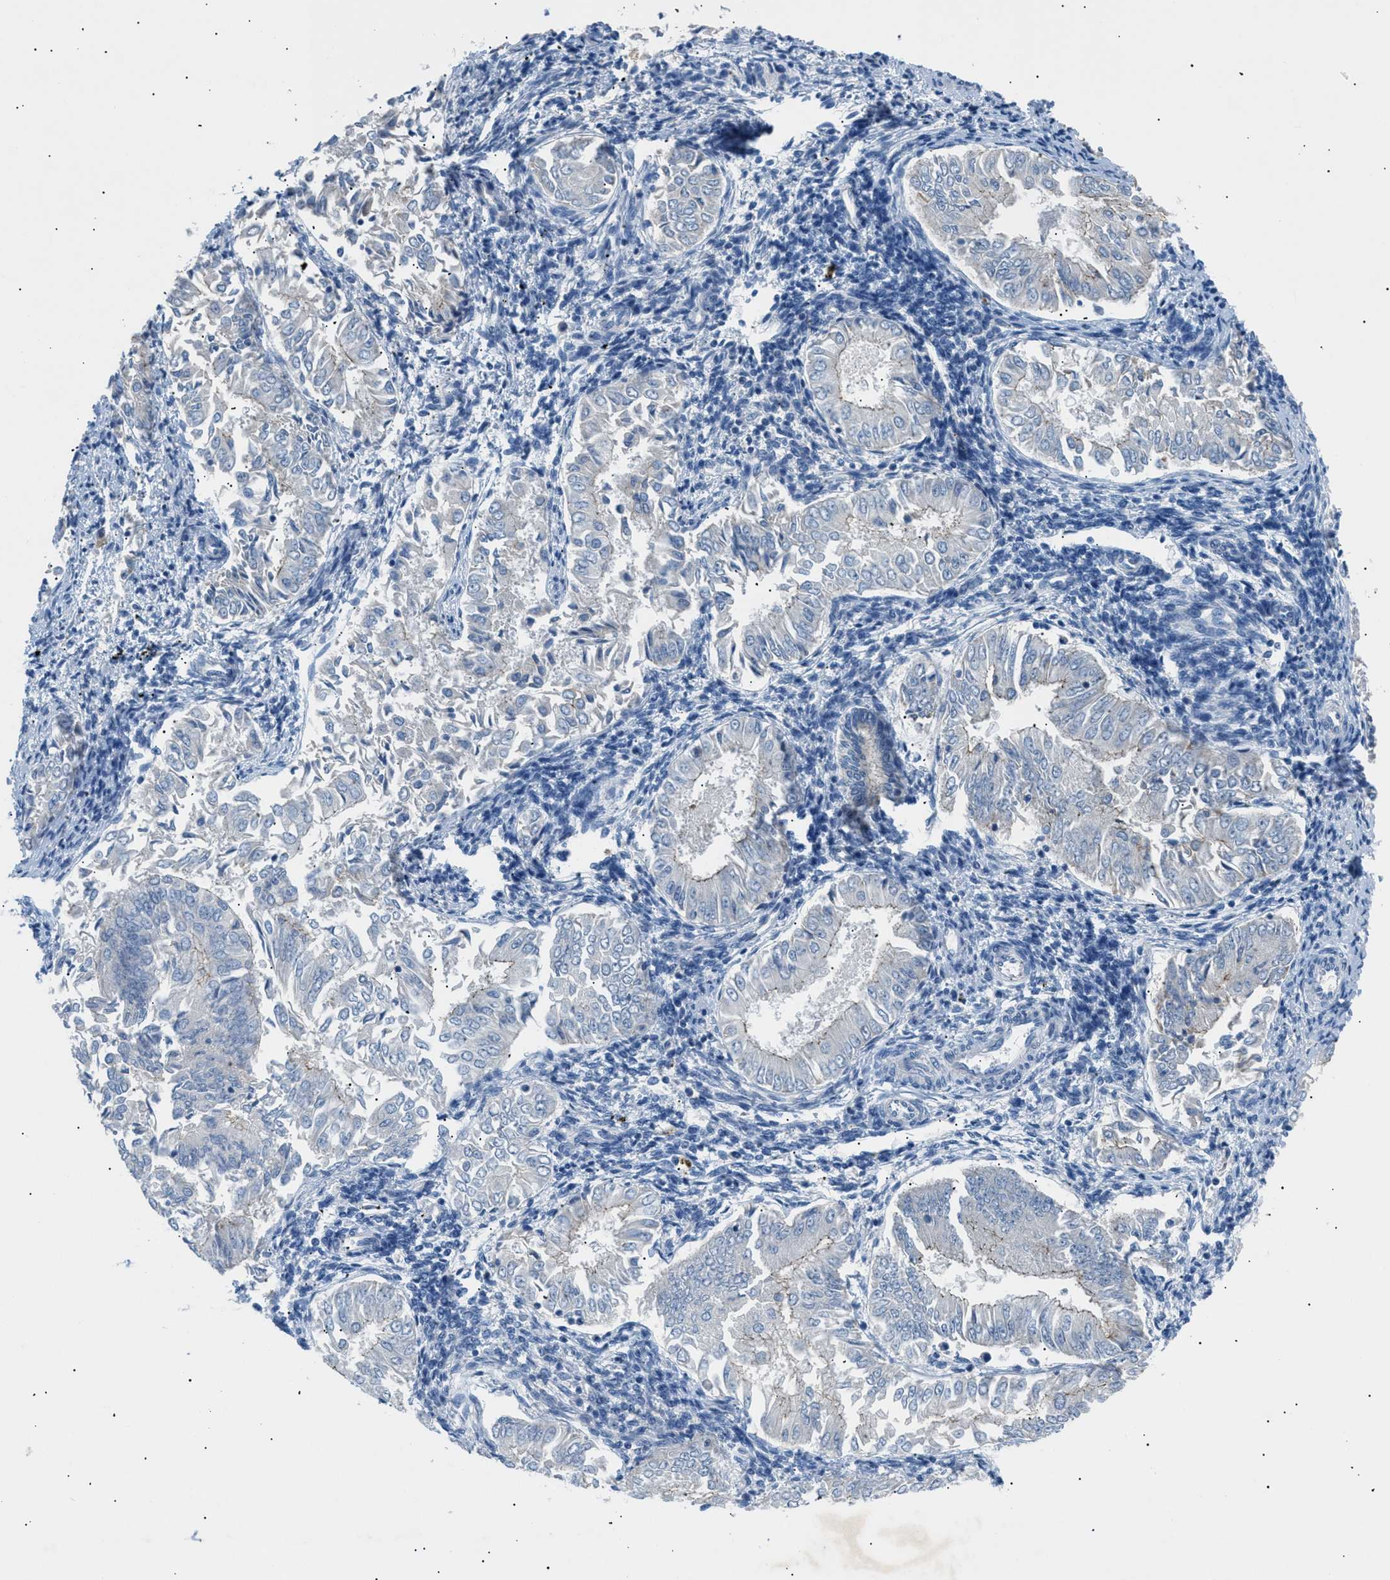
{"staining": {"intensity": "negative", "quantity": "none", "location": "none"}, "tissue": "endometrial cancer", "cell_type": "Tumor cells", "image_type": "cancer", "snomed": [{"axis": "morphology", "description": "Adenocarcinoma, NOS"}, {"axis": "topography", "description": "Endometrium"}], "caption": "Immunohistochemistry (IHC) image of neoplastic tissue: endometrial cancer stained with DAB (3,3'-diaminobenzidine) shows no significant protein staining in tumor cells. (Brightfield microscopy of DAB (3,3'-diaminobenzidine) immunohistochemistry (IHC) at high magnification).", "gene": "ILDR1", "patient": {"sex": "female", "age": 53}}